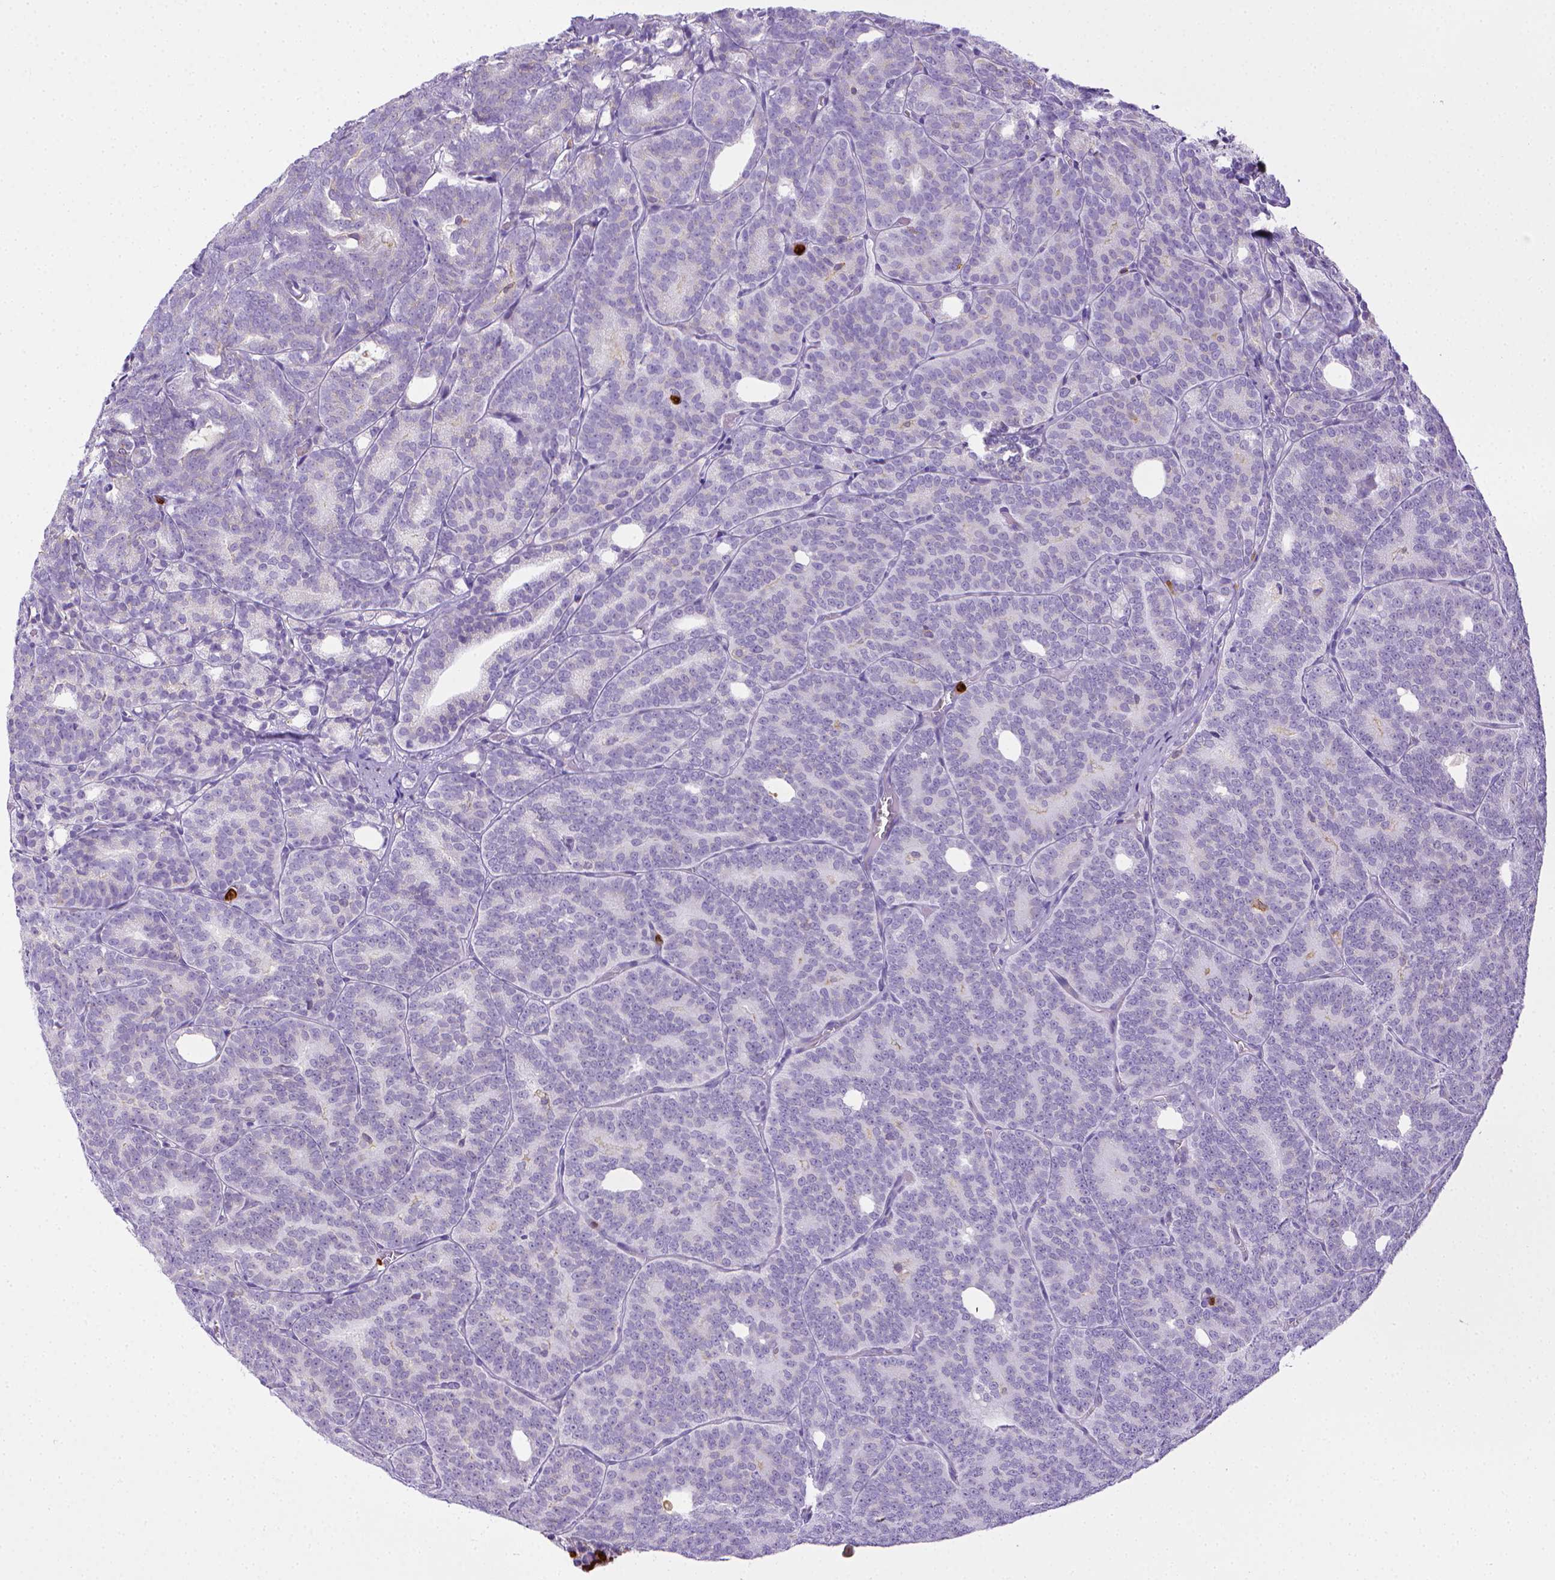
{"staining": {"intensity": "negative", "quantity": "none", "location": "none"}, "tissue": "prostate cancer", "cell_type": "Tumor cells", "image_type": "cancer", "snomed": [{"axis": "morphology", "description": "Adenocarcinoma, High grade"}, {"axis": "topography", "description": "Prostate"}], "caption": "This is an immunohistochemistry (IHC) micrograph of human prostate cancer. There is no staining in tumor cells.", "gene": "ITGAM", "patient": {"sex": "male", "age": 53}}